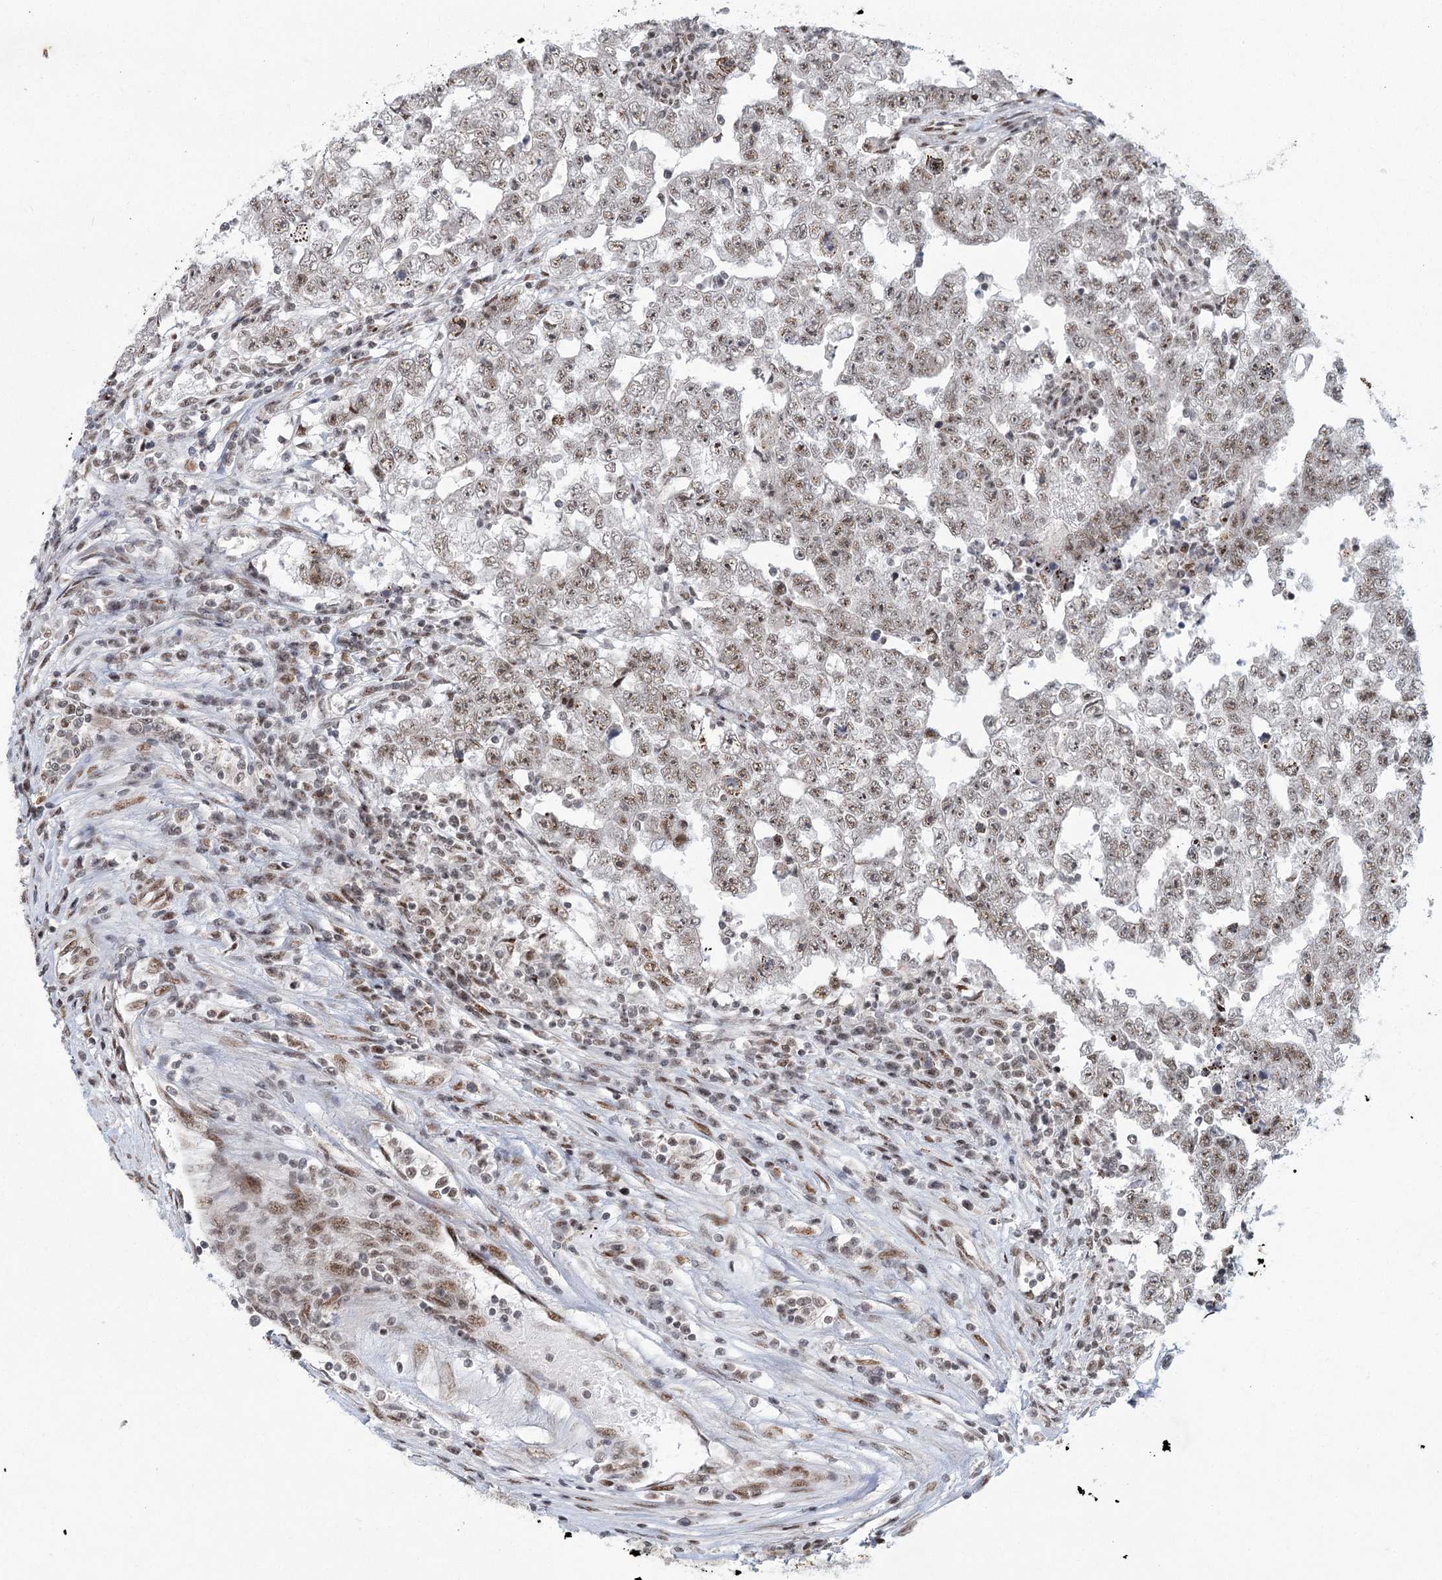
{"staining": {"intensity": "moderate", "quantity": ">75%", "location": "nuclear"}, "tissue": "testis cancer", "cell_type": "Tumor cells", "image_type": "cancer", "snomed": [{"axis": "morphology", "description": "Carcinoma, Embryonal, NOS"}, {"axis": "topography", "description": "Testis"}], "caption": "IHC histopathology image of neoplastic tissue: human testis cancer (embryonal carcinoma) stained using IHC shows medium levels of moderate protein expression localized specifically in the nuclear of tumor cells, appearing as a nuclear brown color.", "gene": "CIB4", "patient": {"sex": "male", "age": 25}}